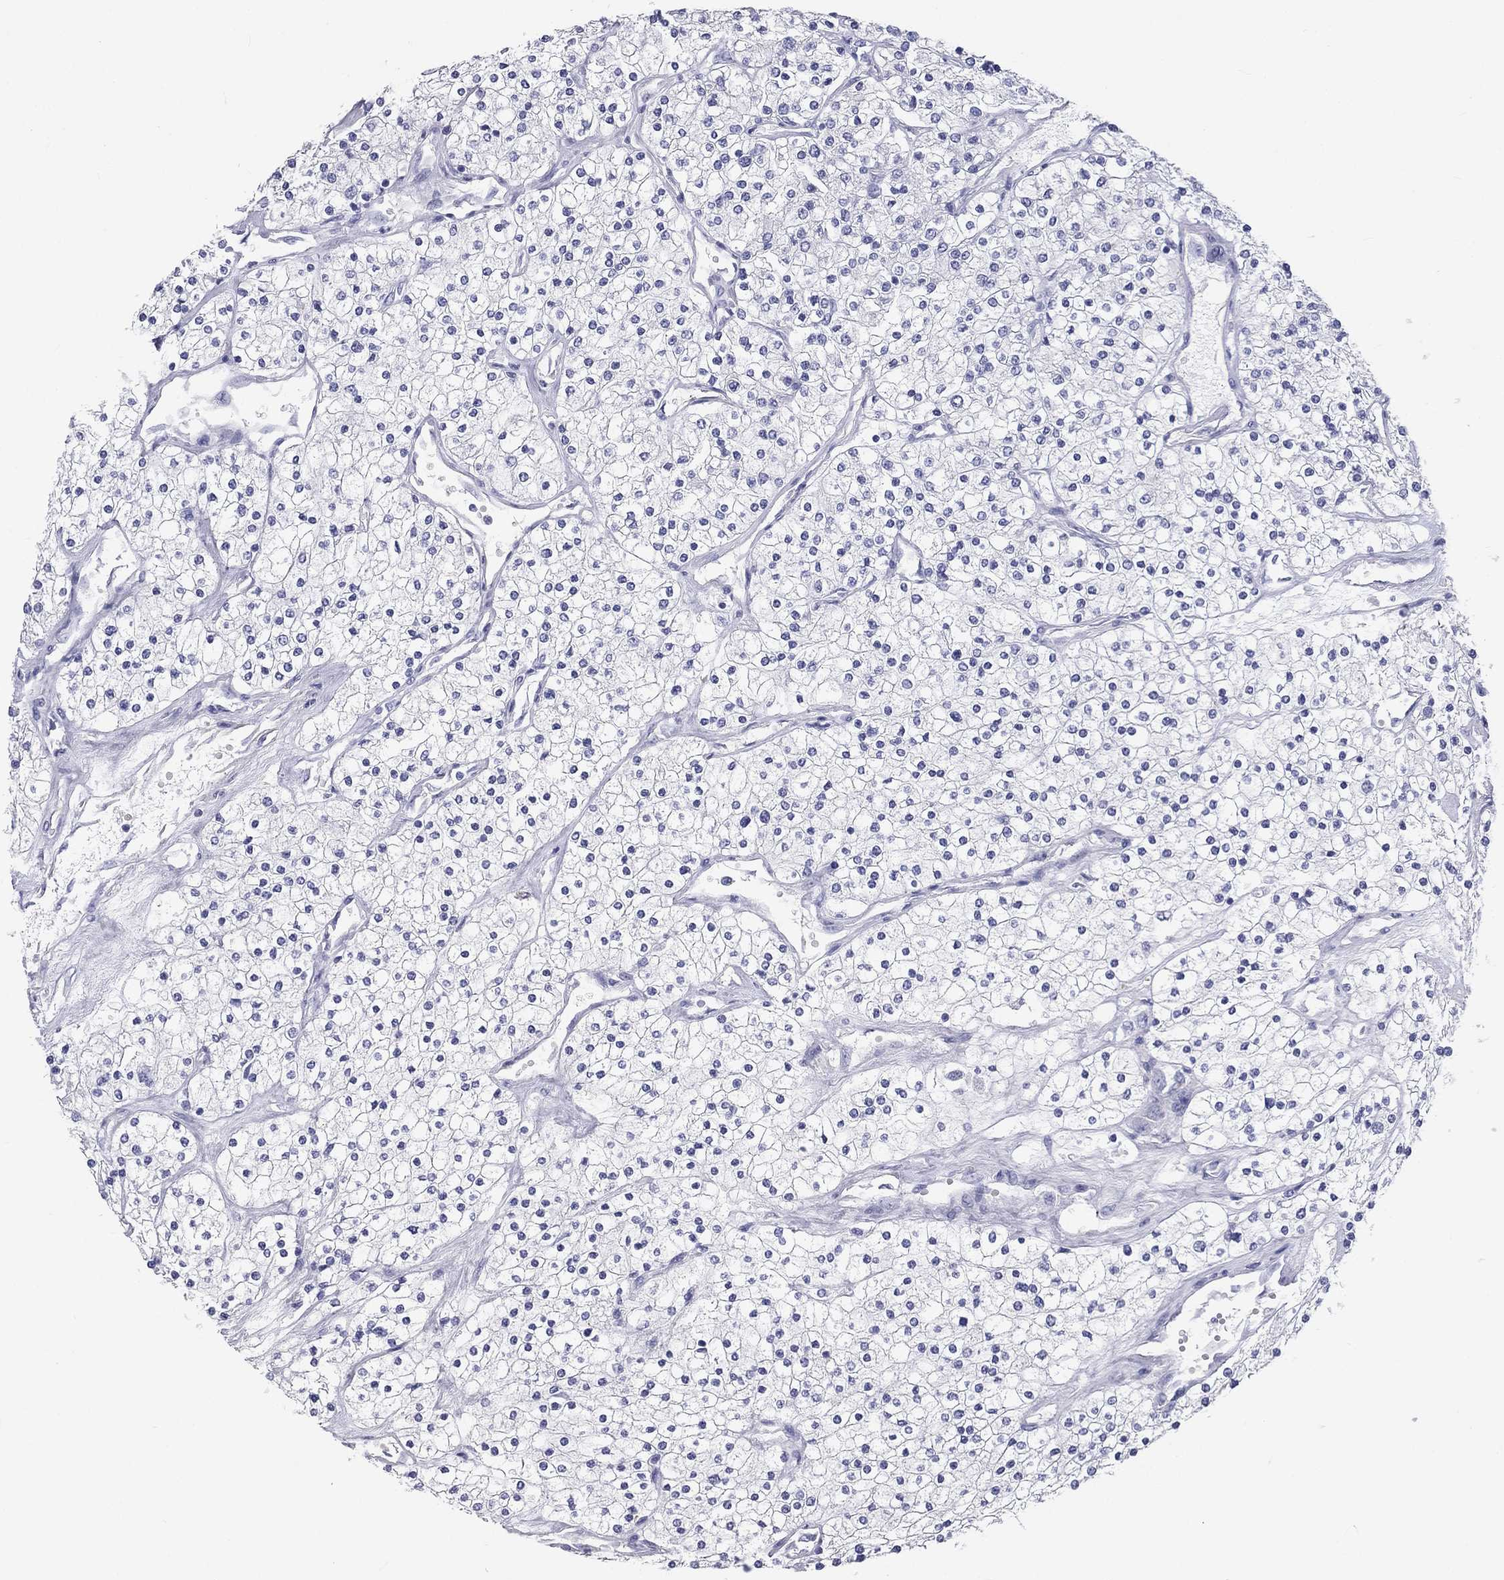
{"staining": {"intensity": "negative", "quantity": "none", "location": "none"}, "tissue": "renal cancer", "cell_type": "Tumor cells", "image_type": "cancer", "snomed": [{"axis": "morphology", "description": "Adenocarcinoma, NOS"}, {"axis": "topography", "description": "Kidney"}], "caption": "A histopathology image of human adenocarcinoma (renal) is negative for staining in tumor cells. (DAB (3,3'-diaminobenzidine) IHC visualized using brightfield microscopy, high magnification).", "gene": "DNALI1", "patient": {"sex": "male", "age": 80}}